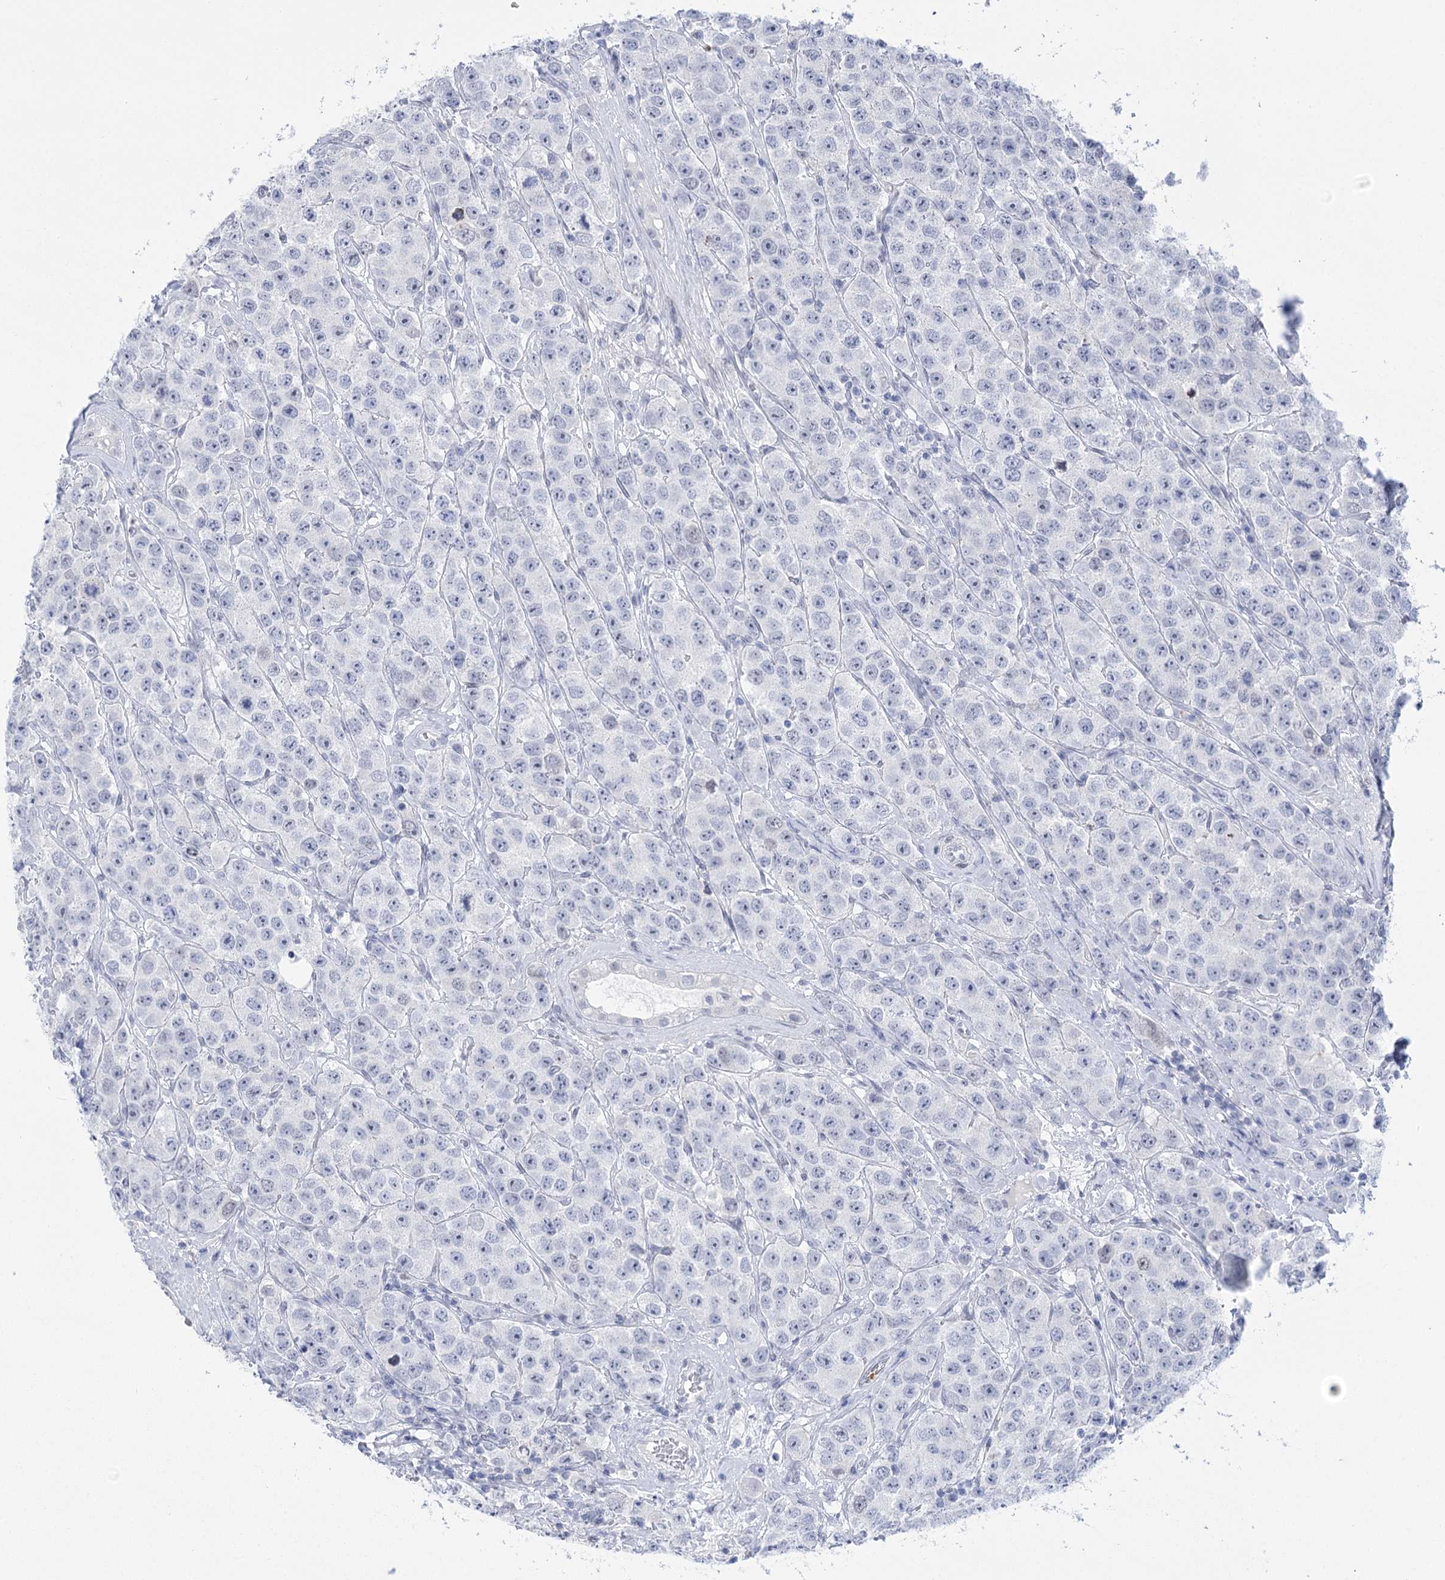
{"staining": {"intensity": "negative", "quantity": "none", "location": "none"}, "tissue": "testis cancer", "cell_type": "Tumor cells", "image_type": "cancer", "snomed": [{"axis": "morphology", "description": "Seminoma, NOS"}, {"axis": "topography", "description": "Testis"}], "caption": "Immunohistochemistry photomicrograph of human testis cancer (seminoma) stained for a protein (brown), which demonstrates no positivity in tumor cells.", "gene": "HORMAD1", "patient": {"sex": "male", "age": 28}}